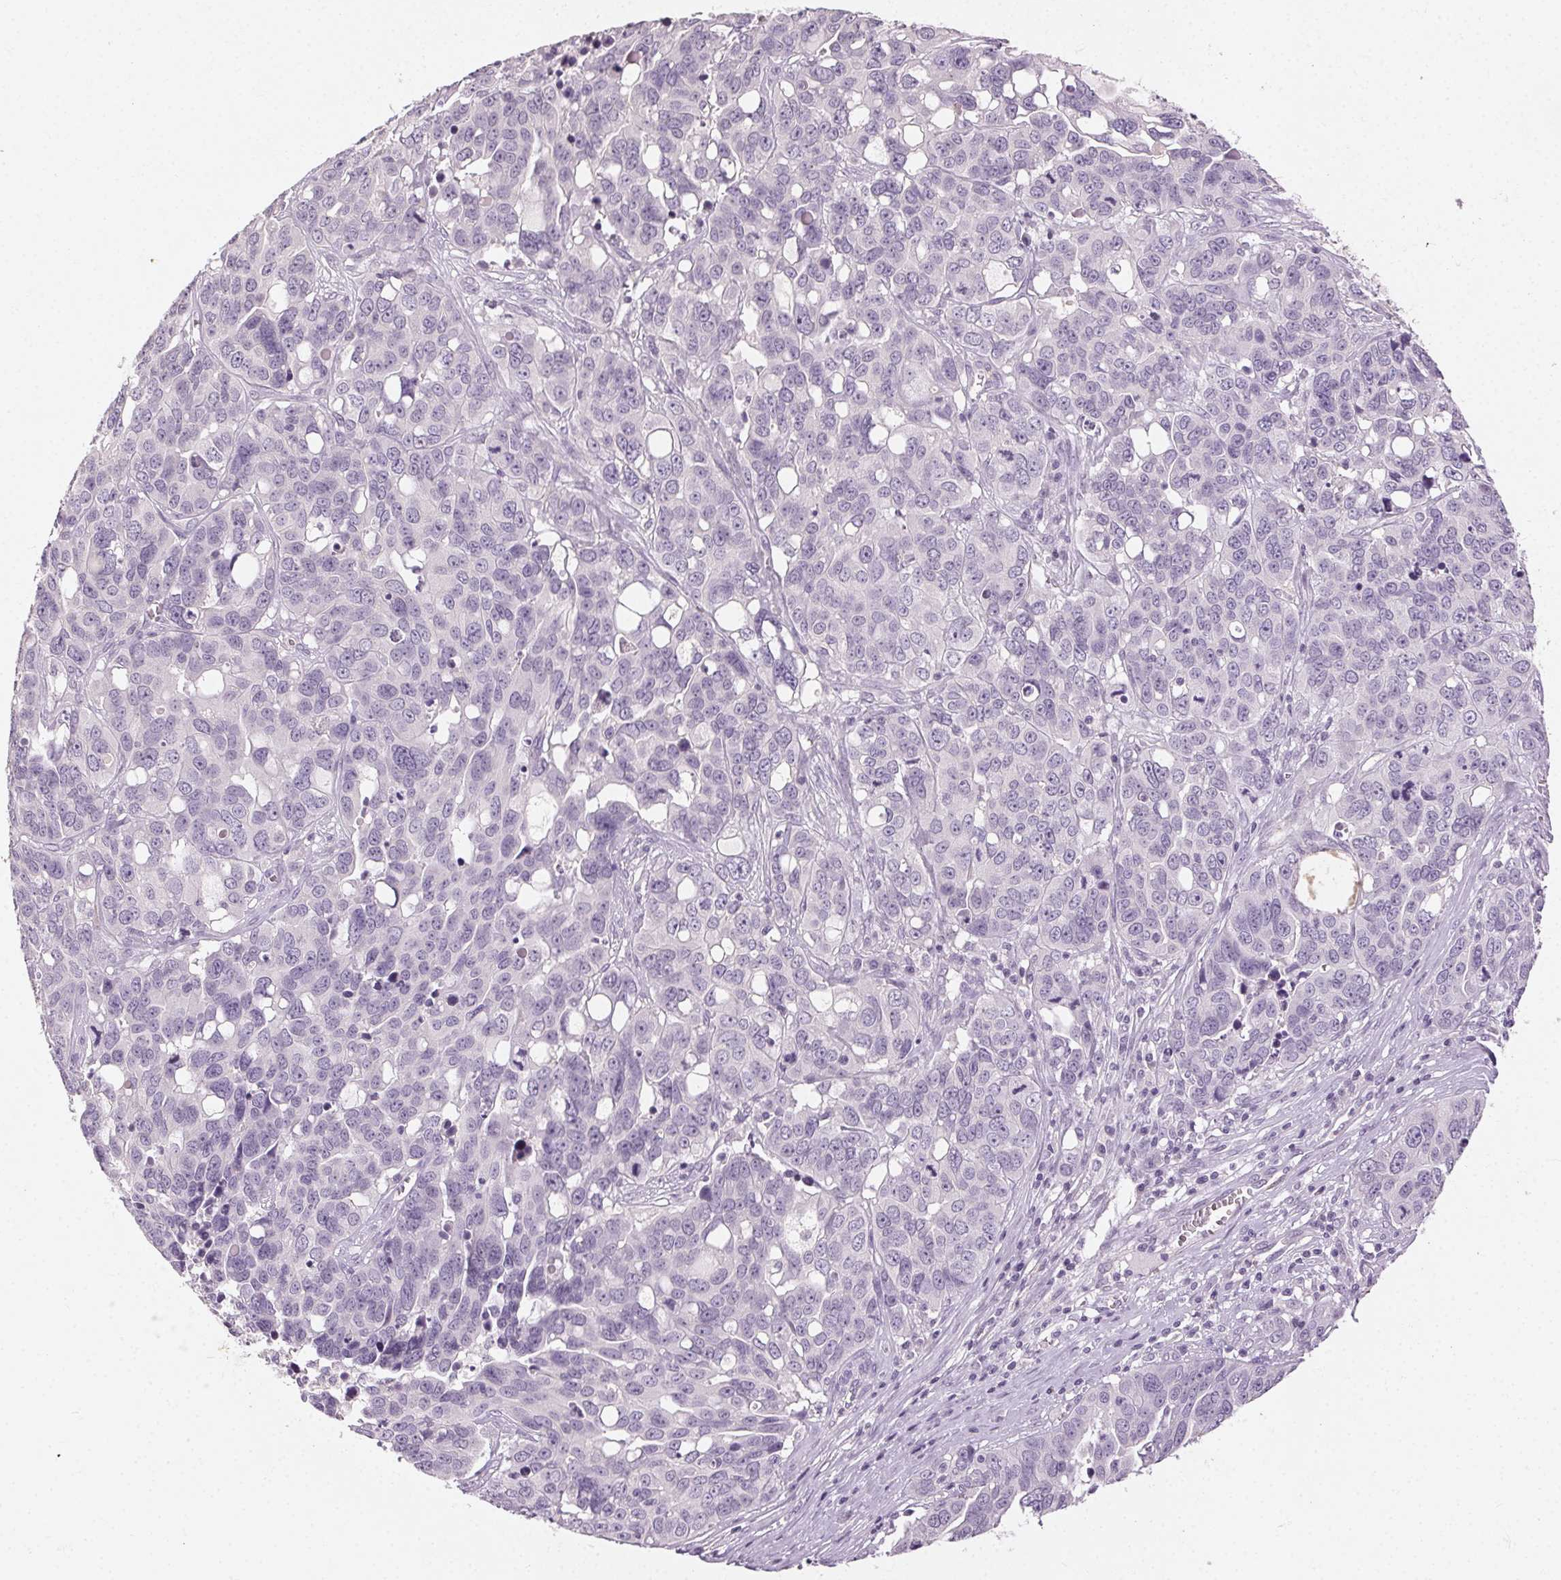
{"staining": {"intensity": "negative", "quantity": "none", "location": "none"}, "tissue": "ovarian cancer", "cell_type": "Tumor cells", "image_type": "cancer", "snomed": [{"axis": "morphology", "description": "Carcinoma, endometroid"}, {"axis": "topography", "description": "Ovary"}], "caption": "The image exhibits no staining of tumor cells in ovarian endometroid carcinoma.", "gene": "CLTRN", "patient": {"sex": "female", "age": 78}}